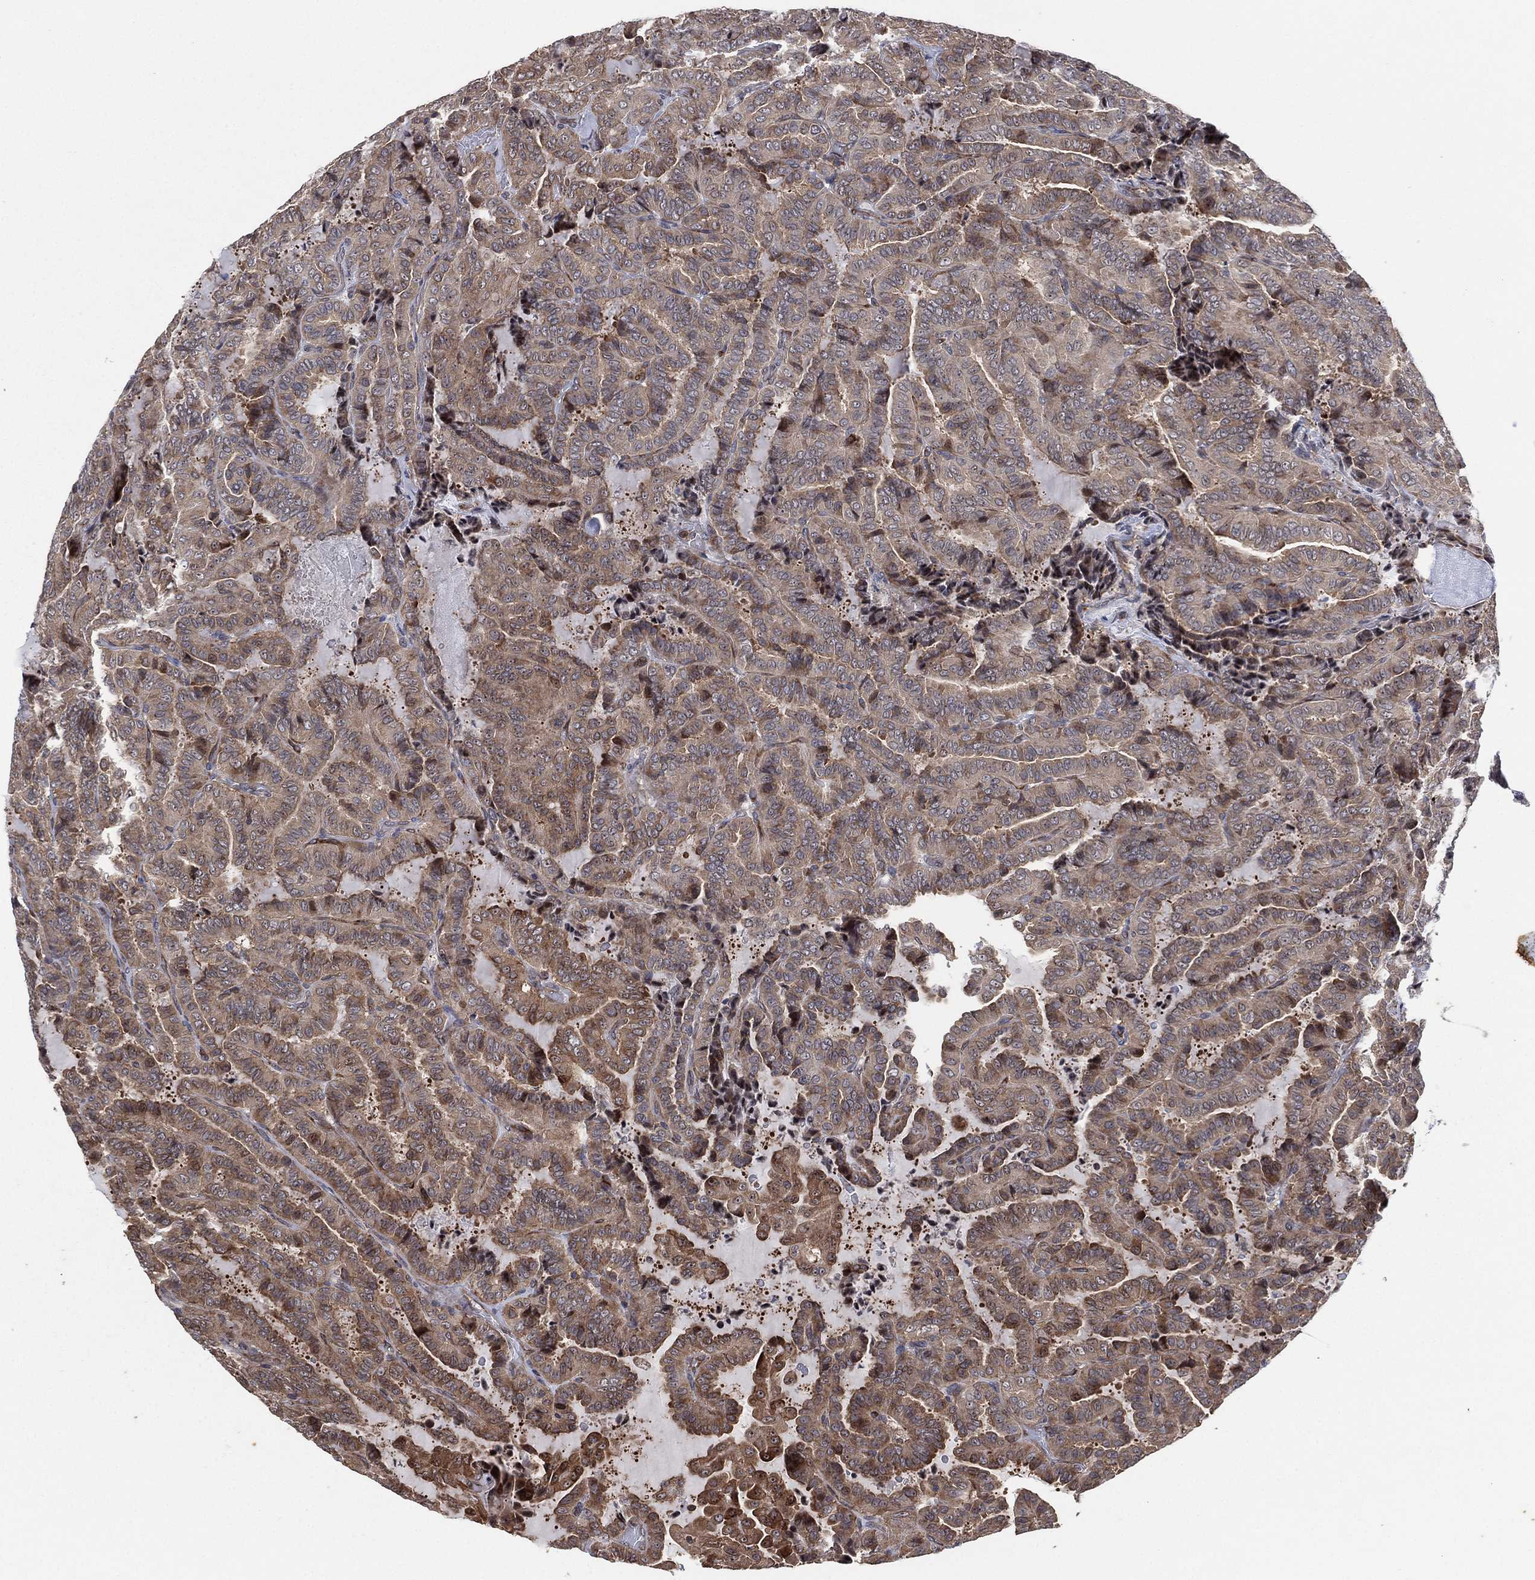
{"staining": {"intensity": "weak", "quantity": "25%-75%", "location": "cytoplasmic/membranous"}, "tissue": "thyroid cancer", "cell_type": "Tumor cells", "image_type": "cancer", "snomed": [{"axis": "morphology", "description": "Papillary adenocarcinoma, NOS"}, {"axis": "topography", "description": "Thyroid gland"}], "caption": "Papillary adenocarcinoma (thyroid) stained for a protein displays weak cytoplasmic/membranous positivity in tumor cells.", "gene": "TMCO1", "patient": {"sex": "female", "age": 39}}